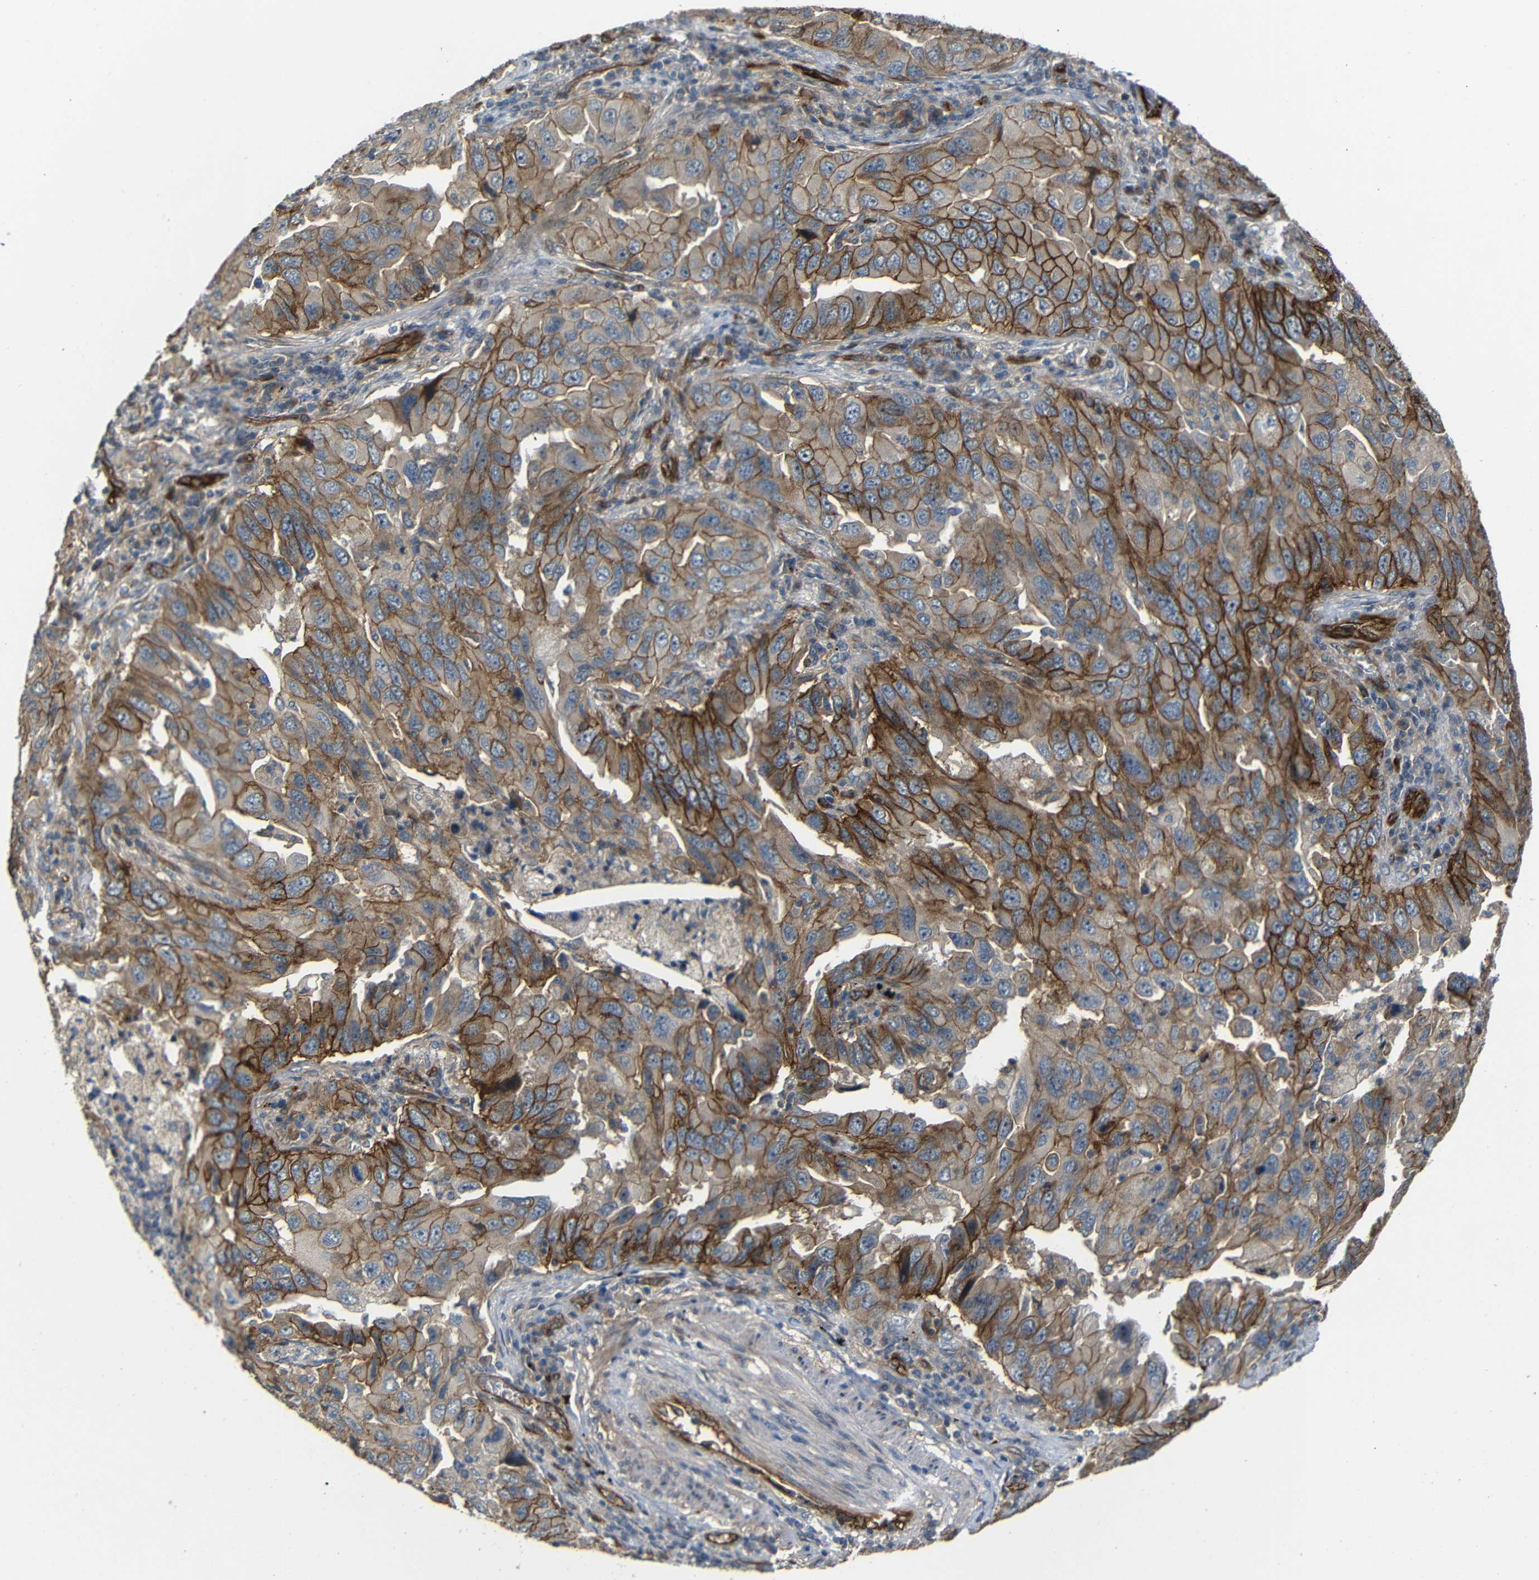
{"staining": {"intensity": "strong", "quantity": ">75%", "location": "cytoplasmic/membranous"}, "tissue": "lung cancer", "cell_type": "Tumor cells", "image_type": "cancer", "snomed": [{"axis": "morphology", "description": "Adenocarcinoma, NOS"}, {"axis": "topography", "description": "Lung"}], "caption": "Immunohistochemical staining of human lung cancer (adenocarcinoma) demonstrates high levels of strong cytoplasmic/membranous staining in approximately >75% of tumor cells. The protein of interest is shown in brown color, while the nuclei are stained blue.", "gene": "RELL1", "patient": {"sex": "female", "age": 65}}